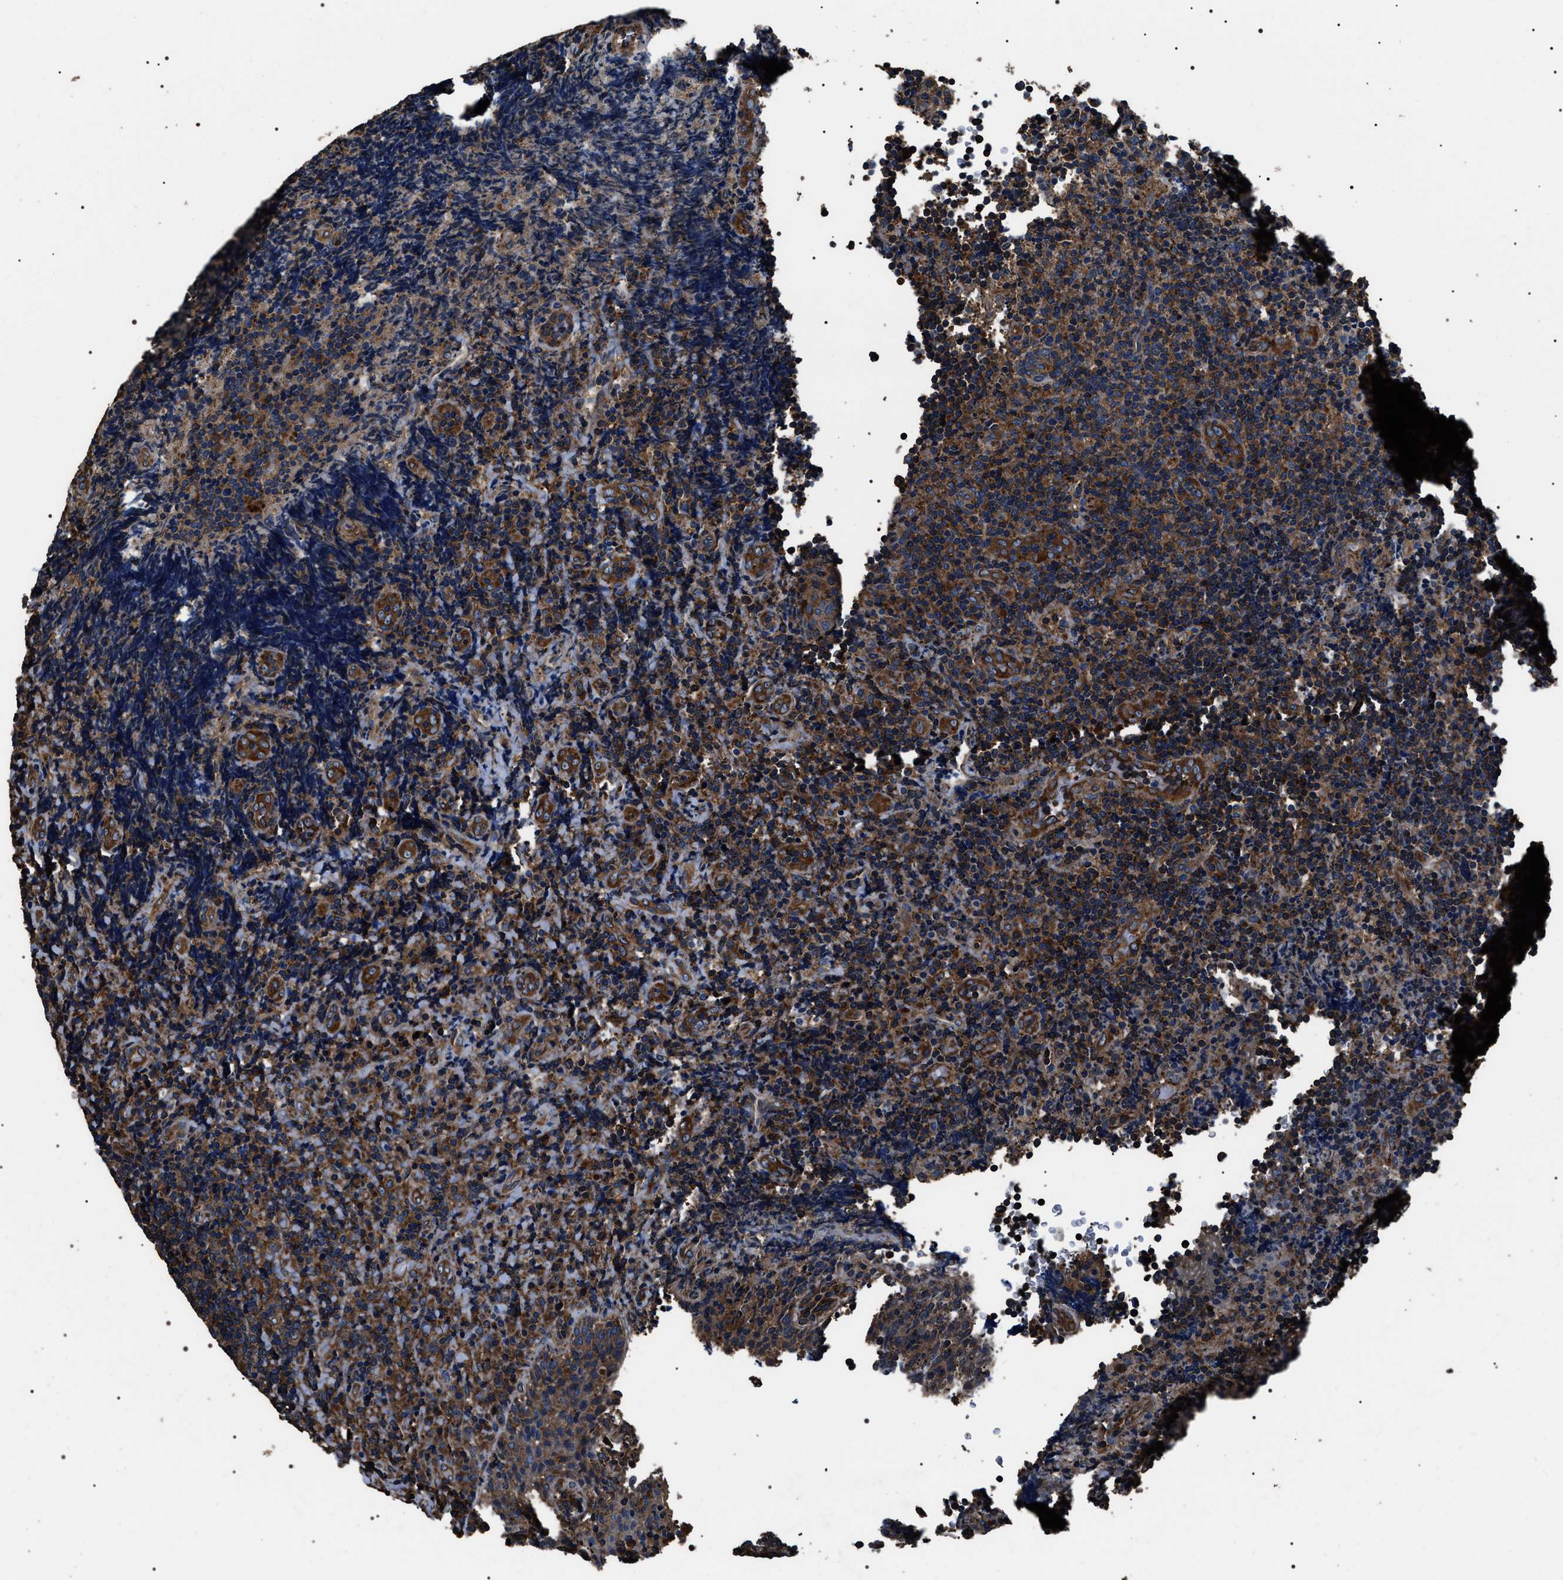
{"staining": {"intensity": "strong", "quantity": "<25%", "location": "cytoplasmic/membranous"}, "tissue": "lymphoma", "cell_type": "Tumor cells", "image_type": "cancer", "snomed": [{"axis": "morphology", "description": "Malignant lymphoma, non-Hodgkin's type, High grade"}, {"axis": "topography", "description": "Tonsil"}], "caption": "Tumor cells show medium levels of strong cytoplasmic/membranous positivity in about <25% of cells in lymphoma. Ihc stains the protein in brown and the nuclei are stained blue.", "gene": "HSCB", "patient": {"sex": "female", "age": 36}}